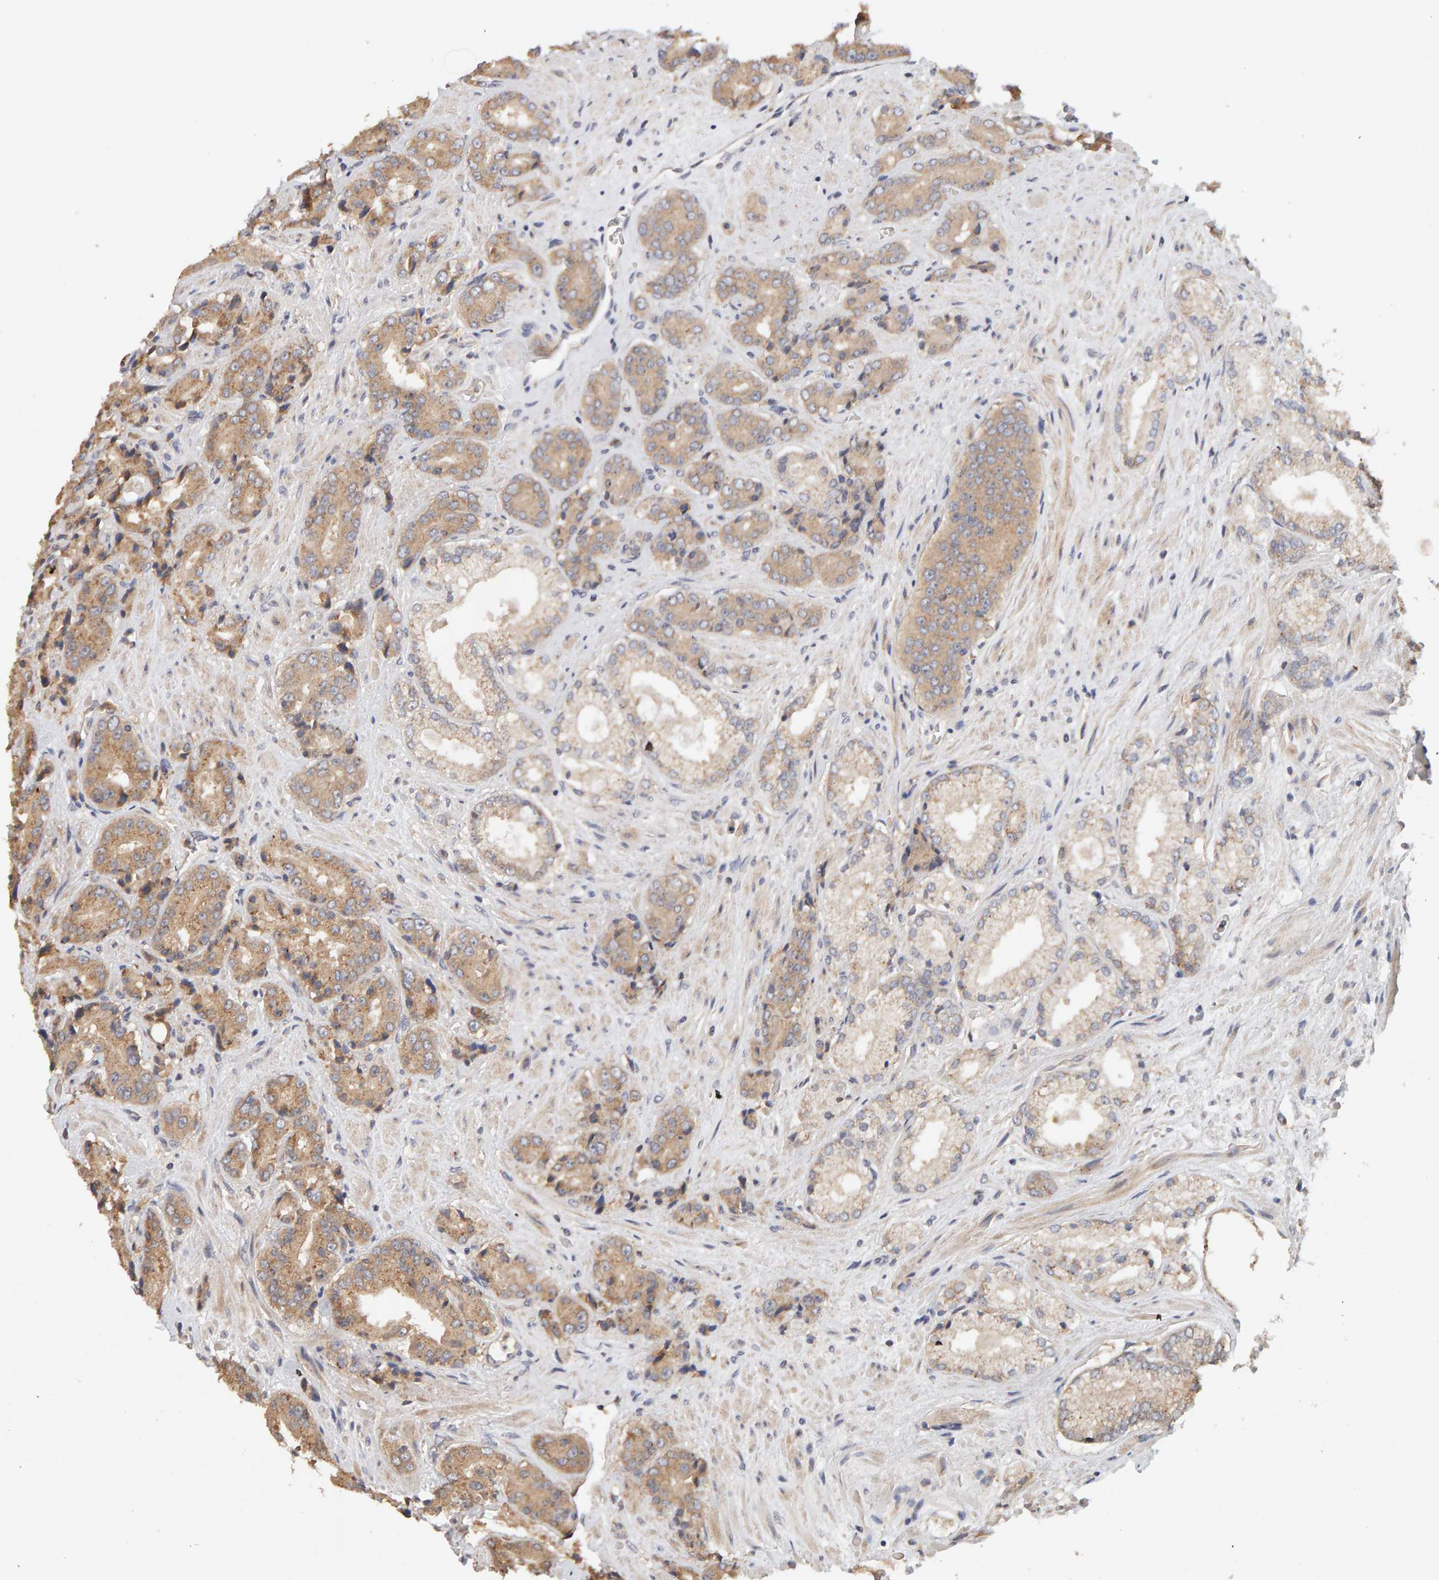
{"staining": {"intensity": "weak", "quantity": ">75%", "location": "cytoplasmic/membranous"}, "tissue": "prostate cancer", "cell_type": "Tumor cells", "image_type": "cancer", "snomed": [{"axis": "morphology", "description": "Adenocarcinoma, High grade"}, {"axis": "topography", "description": "Prostate"}], "caption": "Weak cytoplasmic/membranous expression is appreciated in approximately >75% of tumor cells in prostate high-grade adenocarcinoma.", "gene": "DNAJC7", "patient": {"sex": "male", "age": 71}}